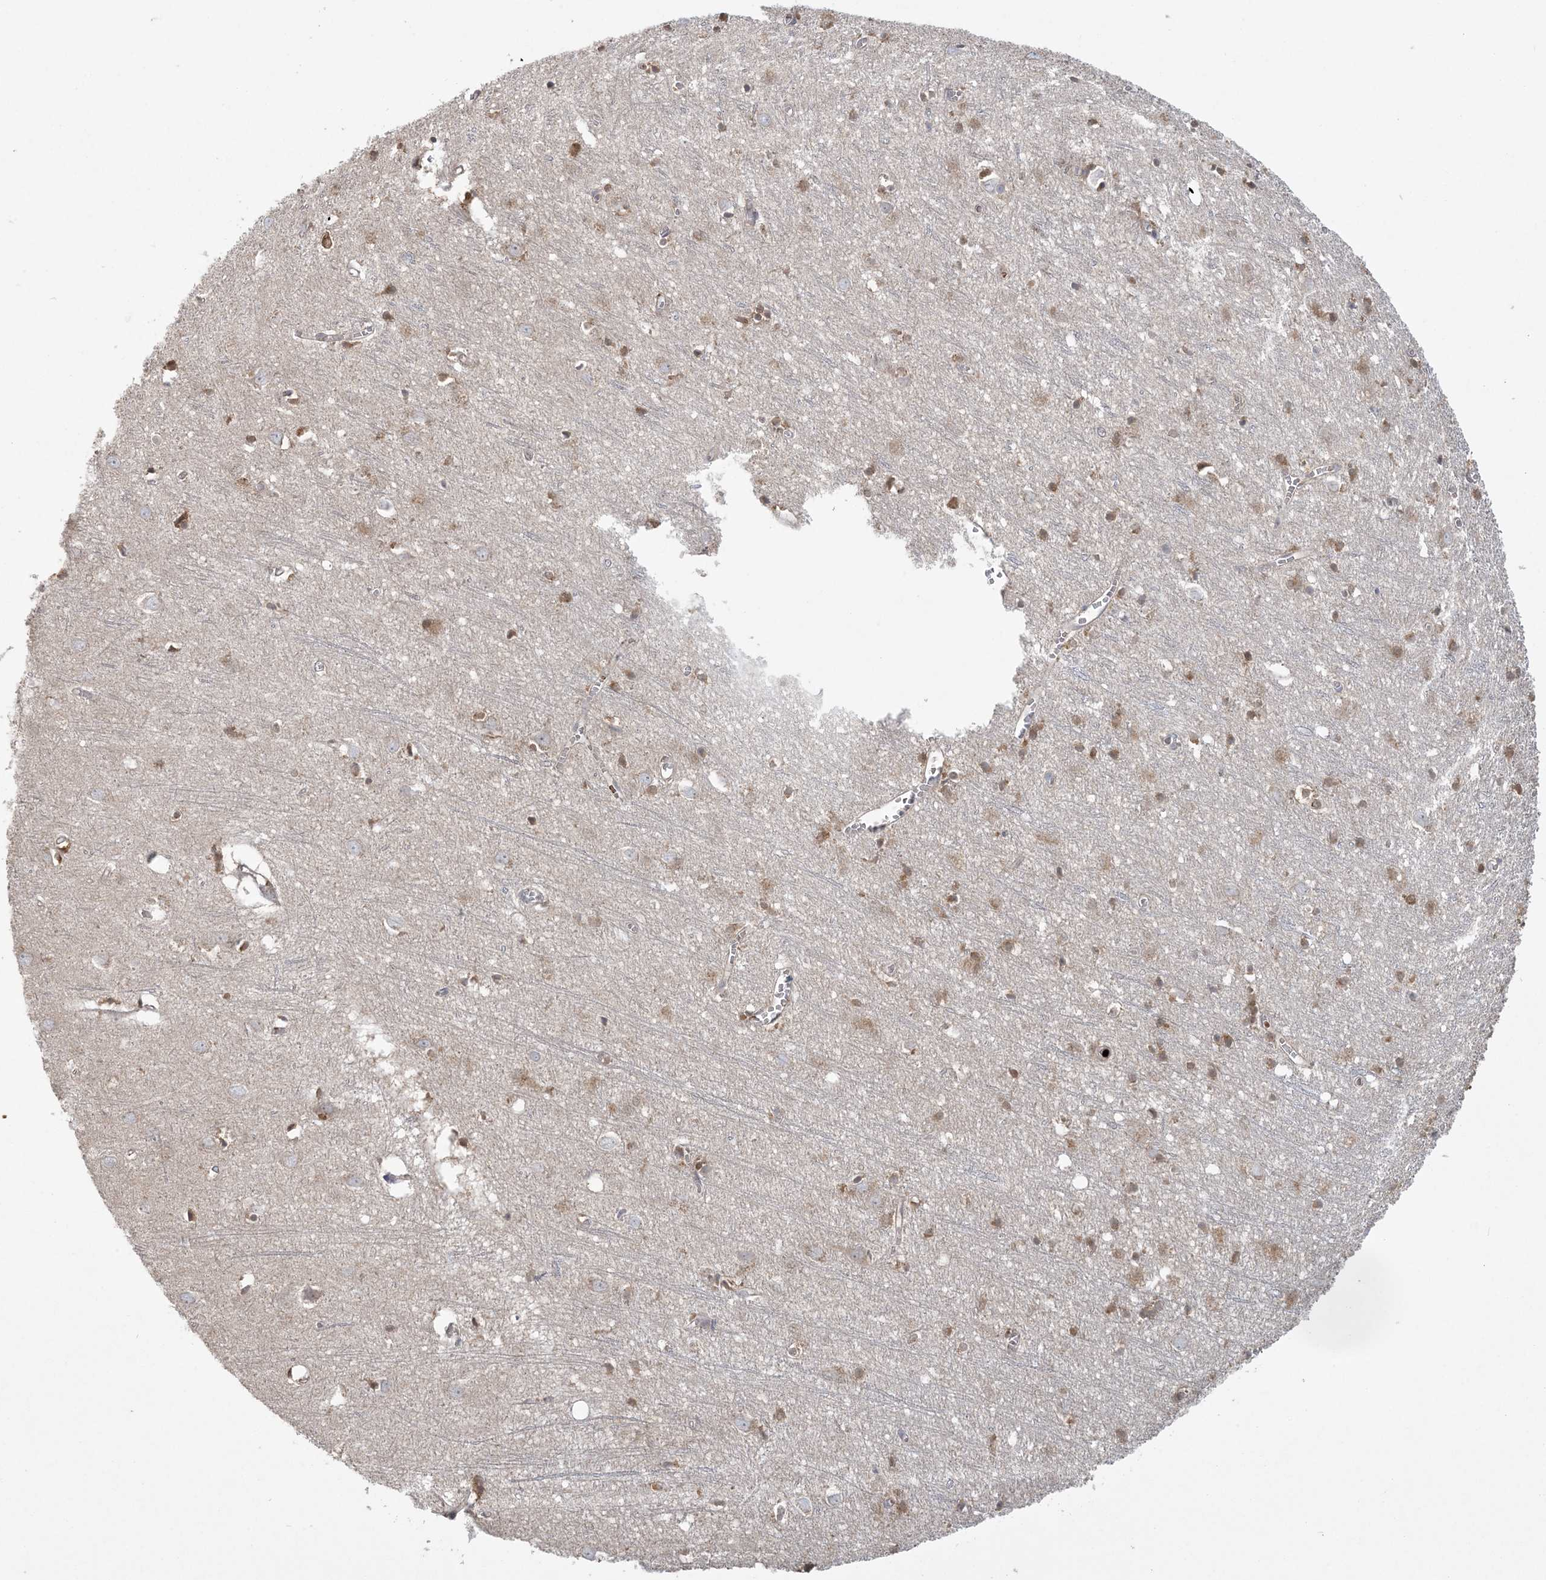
{"staining": {"intensity": "weak", "quantity": "25%-75%", "location": "cytoplasmic/membranous"}, "tissue": "cerebral cortex", "cell_type": "Endothelial cells", "image_type": "normal", "snomed": [{"axis": "morphology", "description": "Normal tissue, NOS"}, {"axis": "topography", "description": "Cerebral cortex"}], "caption": "An immunohistochemistry image of normal tissue is shown. Protein staining in brown labels weak cytoplasmic/membranous positivity in cerebral cortex within endothelial cells. (DAB (3,3'-diaminobenzidine) = brown stain, brightfield microscopy at high magnification).", "gene": "ABCF3", "patient": {"sex": "female", "age": 64}}